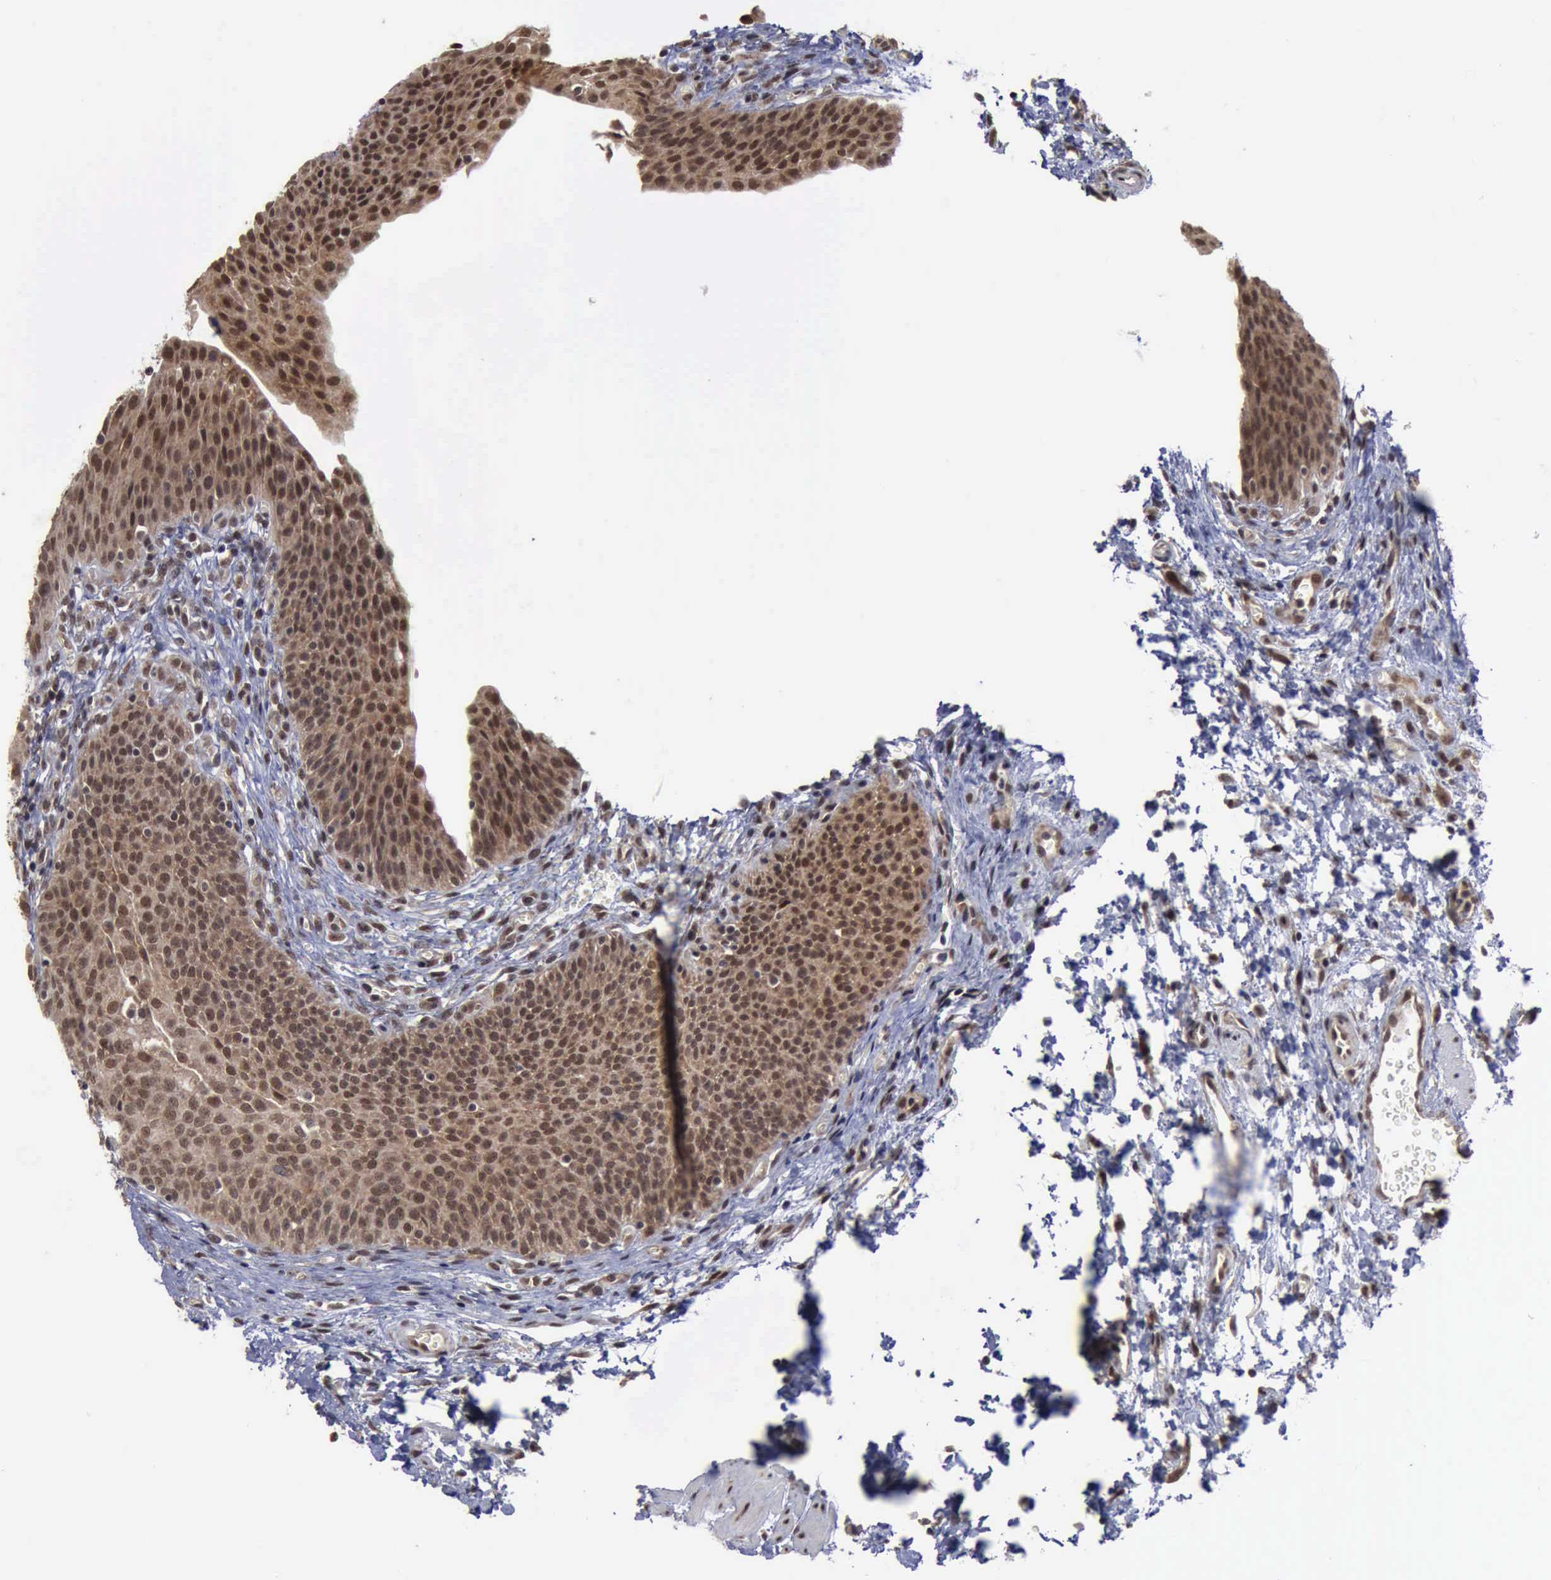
{"staining": {"intensity": "moderate", "quantity": ">75%", "location": "cytoplasmic/membranous,nuclear"}, "tissue": "urinary bladder", "cell_type": "Urothelial cells", "image_type": "normal", "snomed": [{"axis": "morphology", "description": "Normal tissue, NOS"}, {"axis": "topography", "description": "Smooth muscle"}, {"axis": "topography", "description": "Urinary bladder"}], "caption": "Urinary bladder was stained to show a protein in brown. There is medium levels of moderate cytoplasmic/membranous,nuclear positivity in about >75% of urothelial cells. (DAB = brown stain, brightfield microscopy at high magnification).", "gene": "RTCB", "patient": {"sex": "male", "age": 35}}